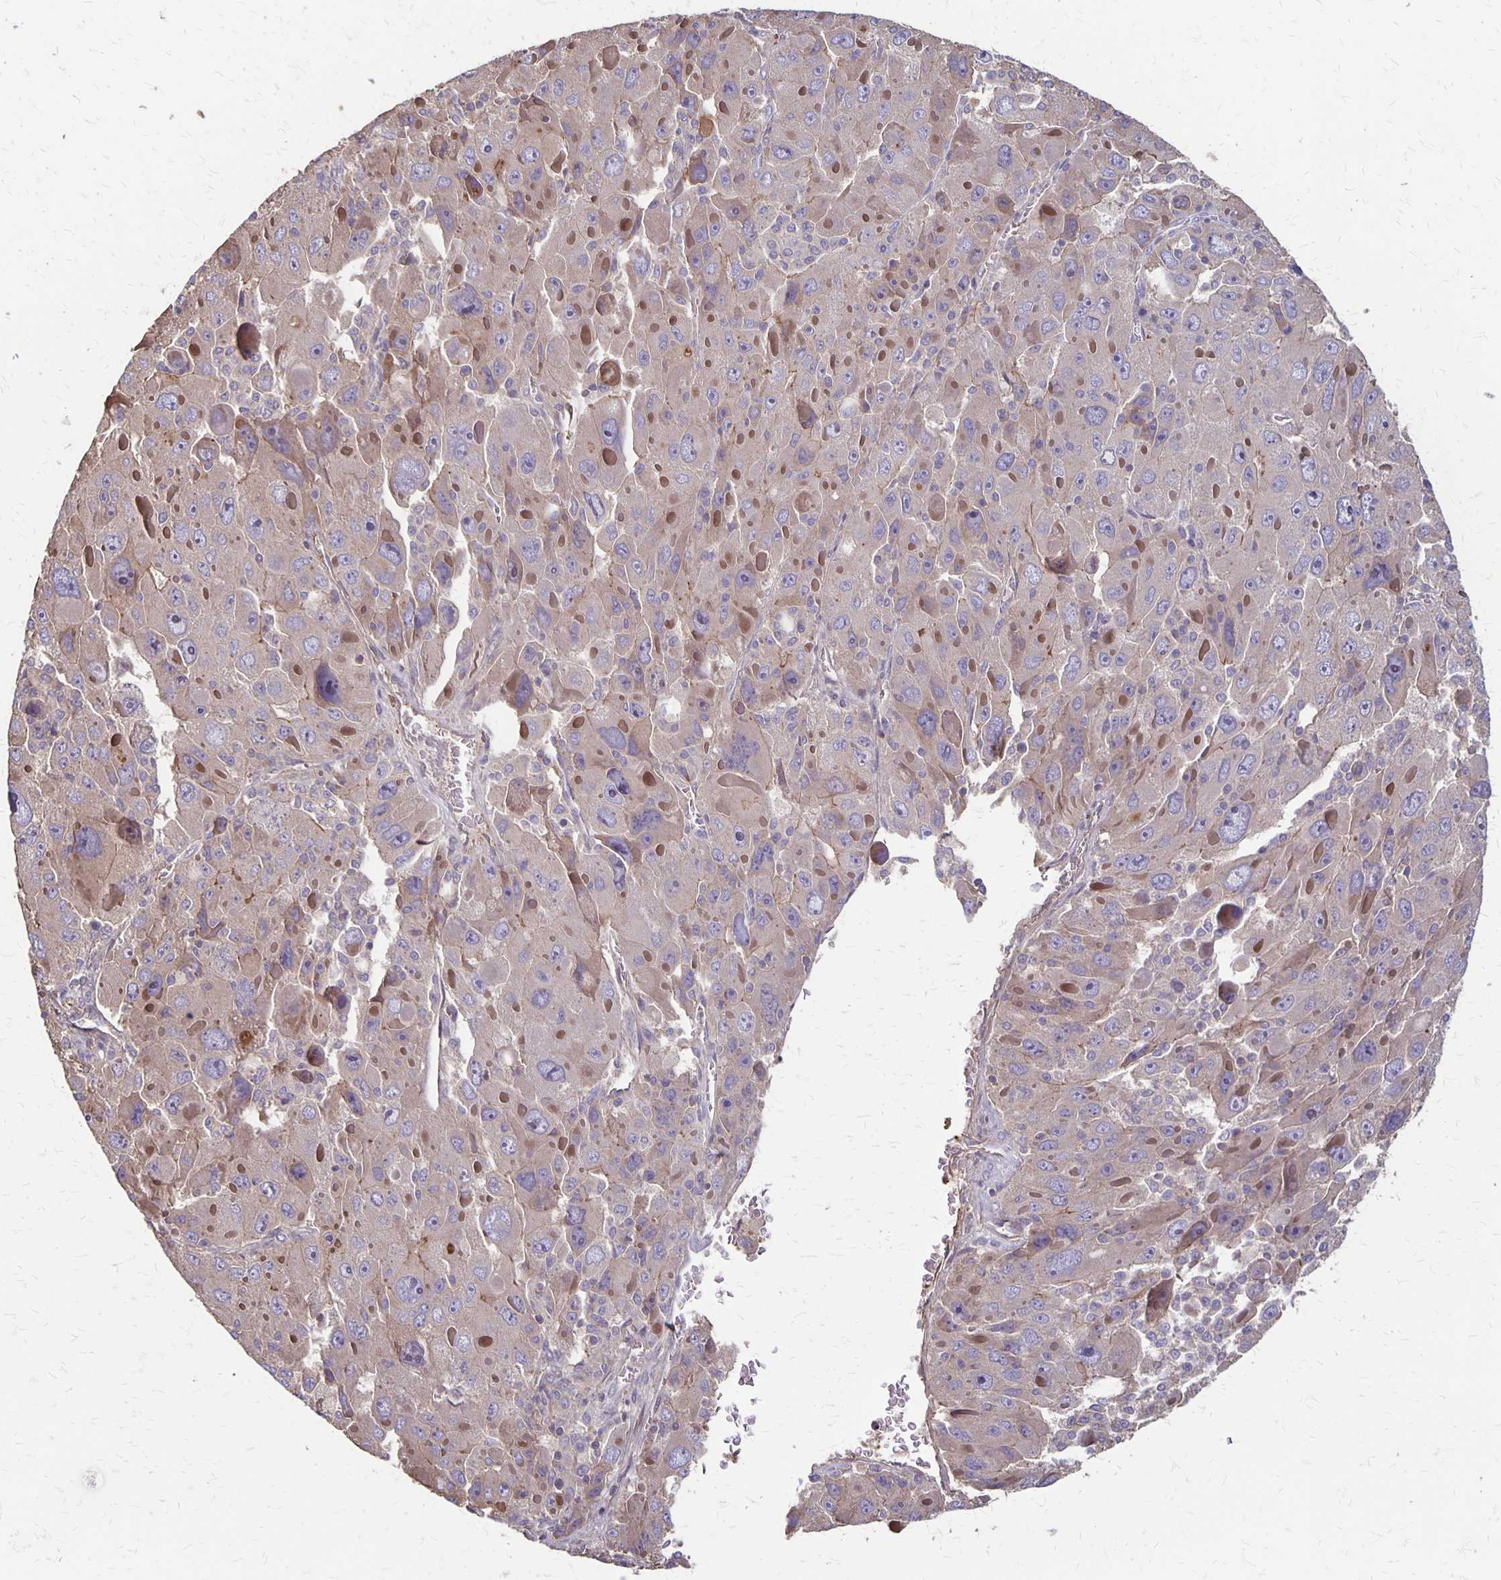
{"staining": {"intensity": "weak", "quantity": "<25%", "location": "cytoplasmic/membranous"}, "tissue": "liver cancer", "cell_type": "Tumor cells", "image_type": "cancer", "snomed": [{"axis": "morphology", "description": "Carcinoma, Hepatocellular, NOS"}, {"axis": "topography", "description": "Liver"}], "caption": "Liver cancer was stained to show a protein in brown. There is no significant staining in tumor cells.", "gene": "PROM2", "patient": {"sex": "female", "age": 41}}